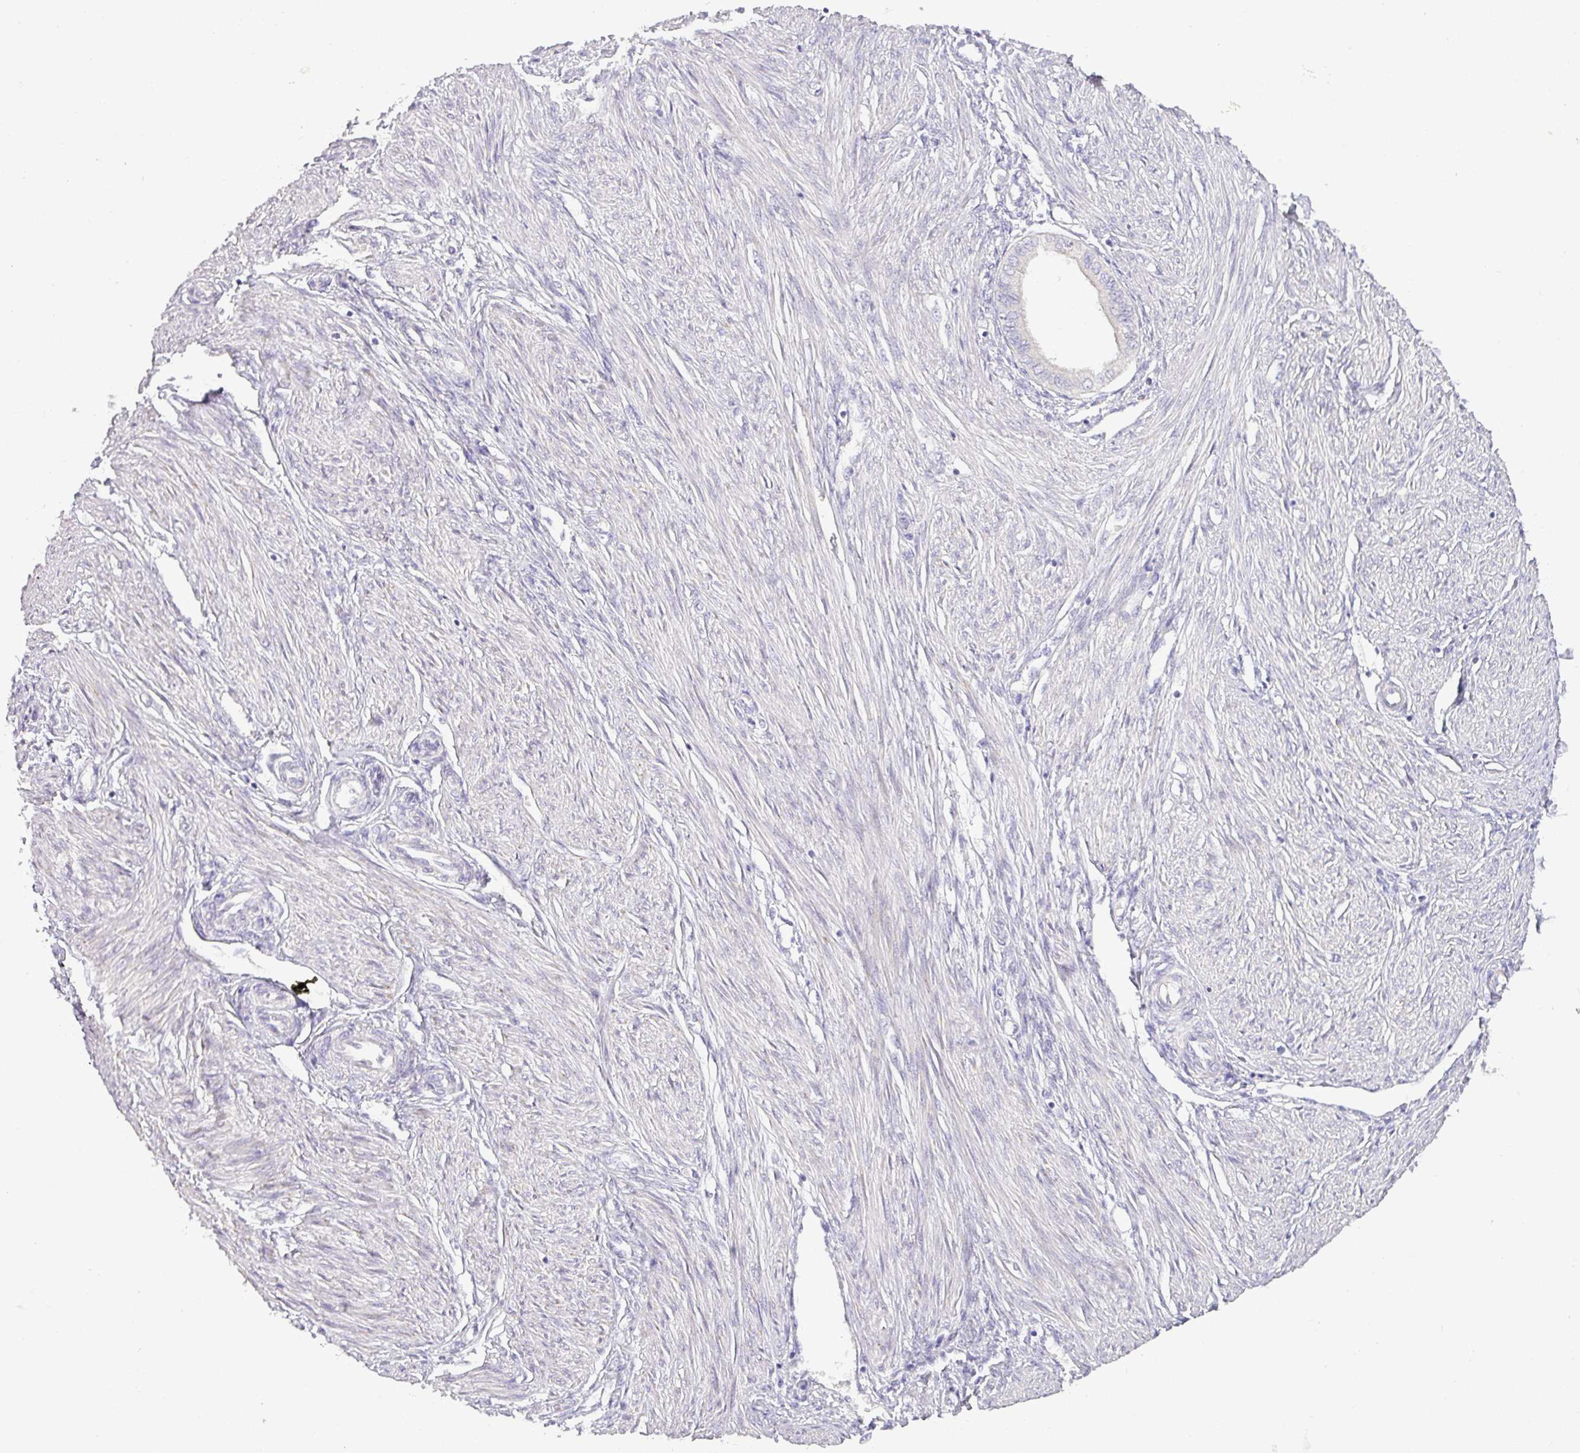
{"staining": {"intensity": "negative", "quantity": "none", "location": "none"}, "tissue": "endometrium", "cell_type": "Cells in endometrial stroma", "image_type": "normal", "snomed": [{"axis": "morphology", "description": "Normal tissue, NOS"}, {"axis": "topography", "description": "Endometrium"}], "caption": "The photomicrograph demonstrates no significant staining in cells in endometrial stroma of endometrium.", "gene": "DRD5", "patient": {"sex": "female", "age": 53}}